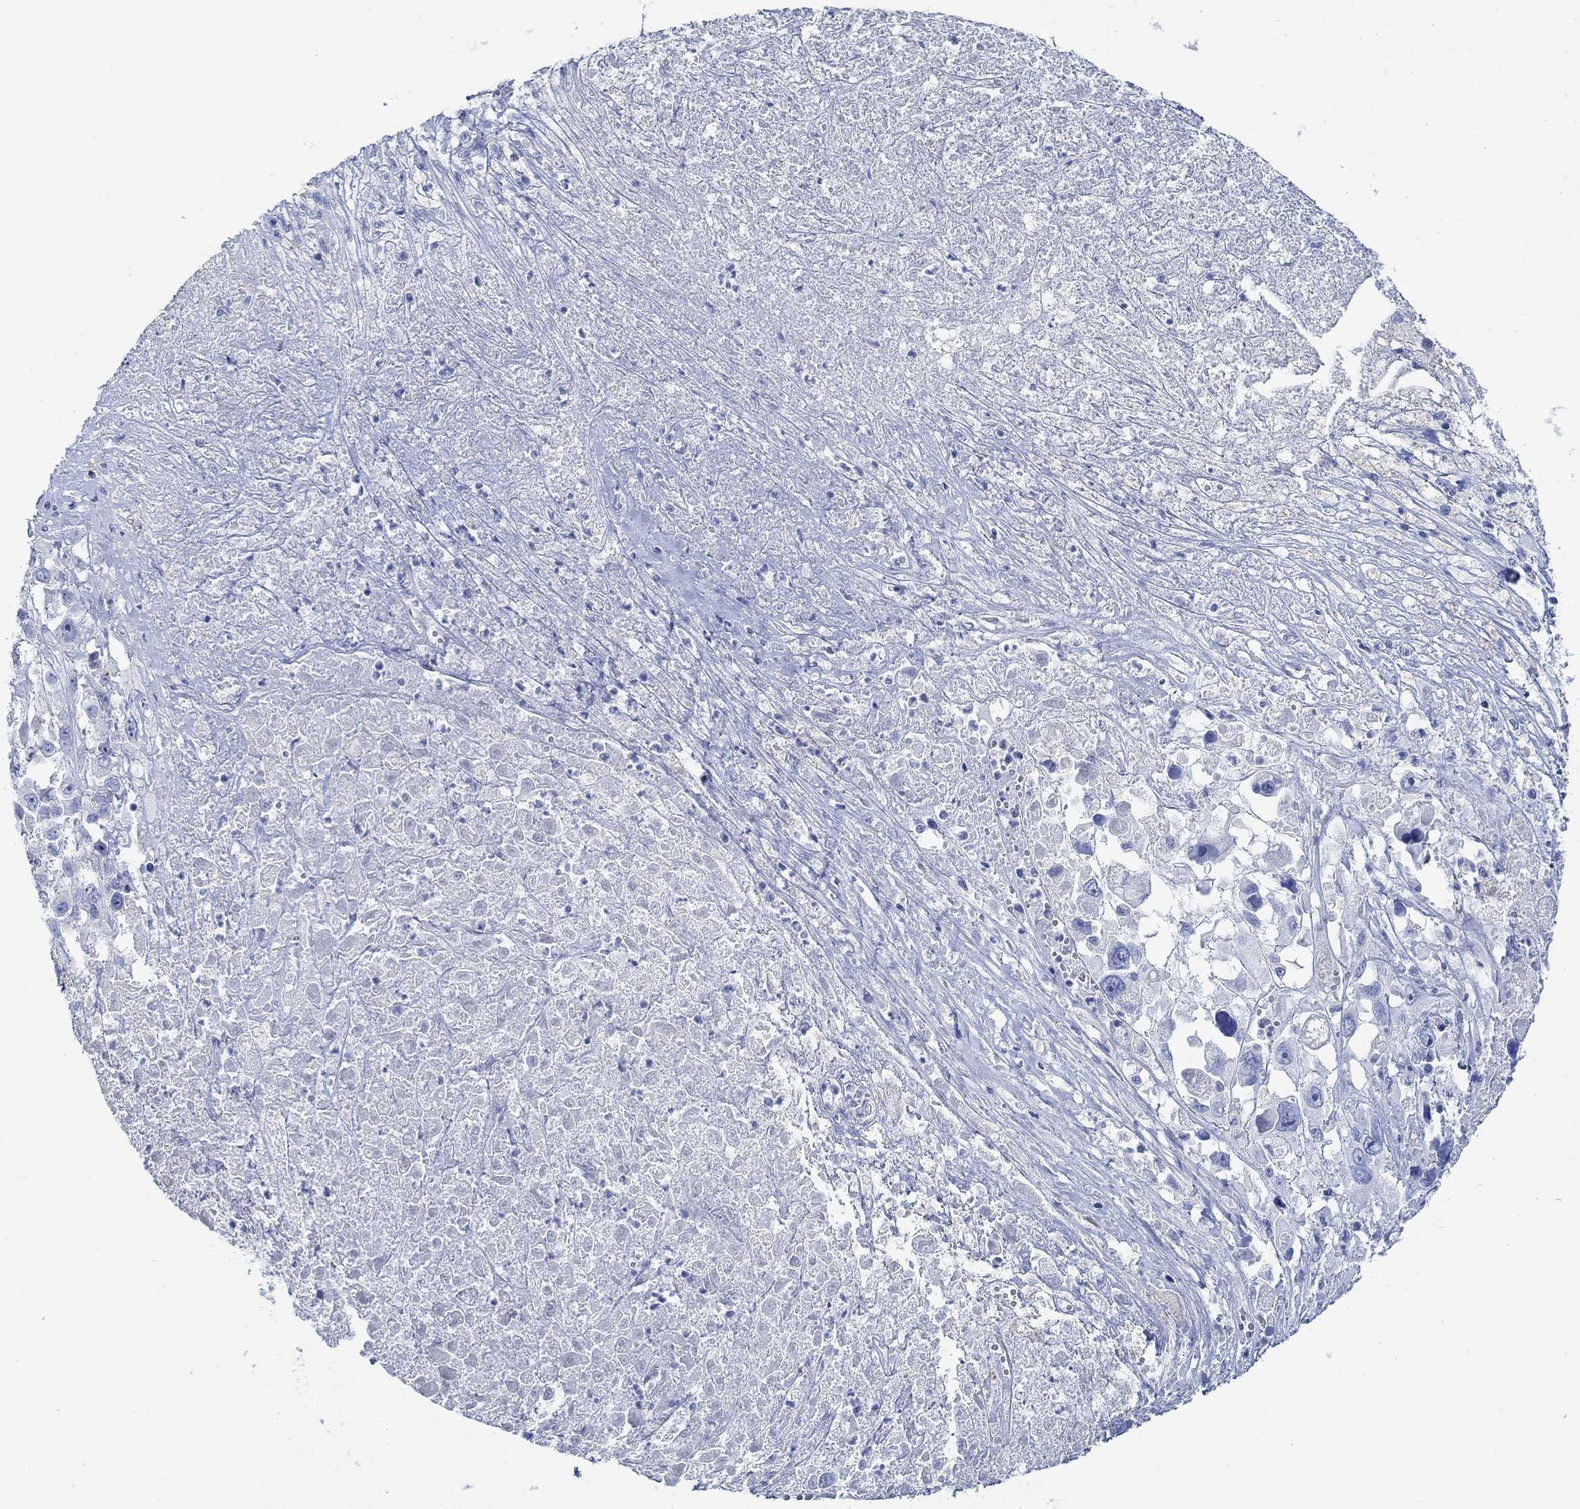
{"staining": {"intensity": "negative", "quantity": "none", "location": "none"}, "tissue": "melanoma", "cell_type": "Tumor cells", "image_type": "cancer", "snomed": [{"axis": "morphology", "description": "Malignant melanoma, Metastatic site"}, {"axis": "topography", "description": "Lymph node"}], "caption": "The photomicrograph shows no staining of tumor cells in malignant melanoma (metastatic site).", "gene": "PPP1R17", "patient": {"sex": "male", "age": 50}}